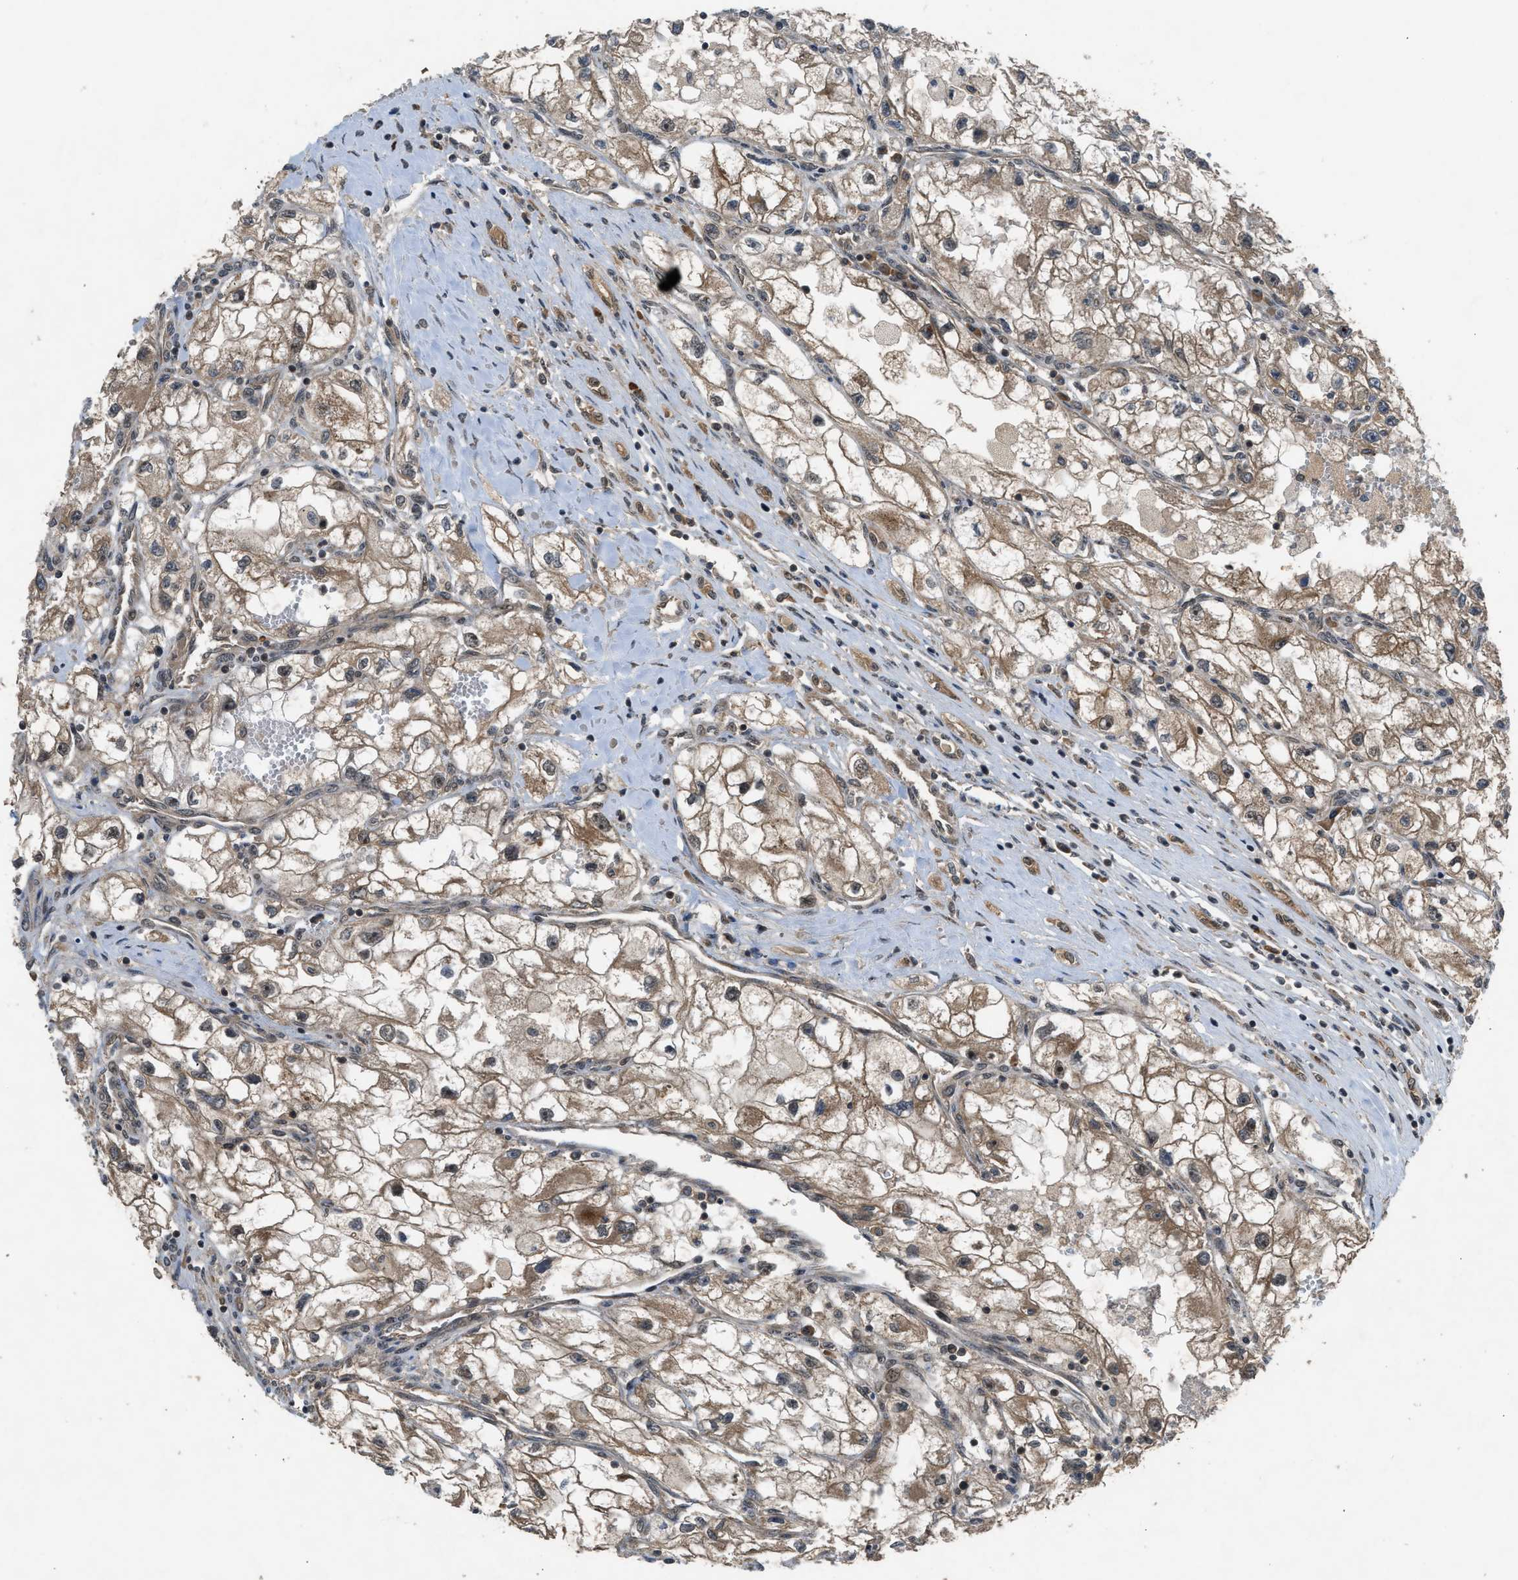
{"staining": {"intensity": "moderate", "quantity": ">75%", "location": "cytoplasmic/membranous,nuclear"}, "tissue": "renal cancer", "cell_type": "Tumor cells", "image_type": "cancer", "snomed": [{"axis": "morphology", "description": "Adenocarcinoma, NOS"}, {"axis": "topography", "description": "Kidney"}], "caption": "Adenocarcinoma (renal) stained with immunohistochemistry (IHC) shows moderate cytoplasmic/membranous and nuclear staining in about >75% of tumor cells.", "gene": "TXNL1", "patient": {"sex": "female", "age": 70}}